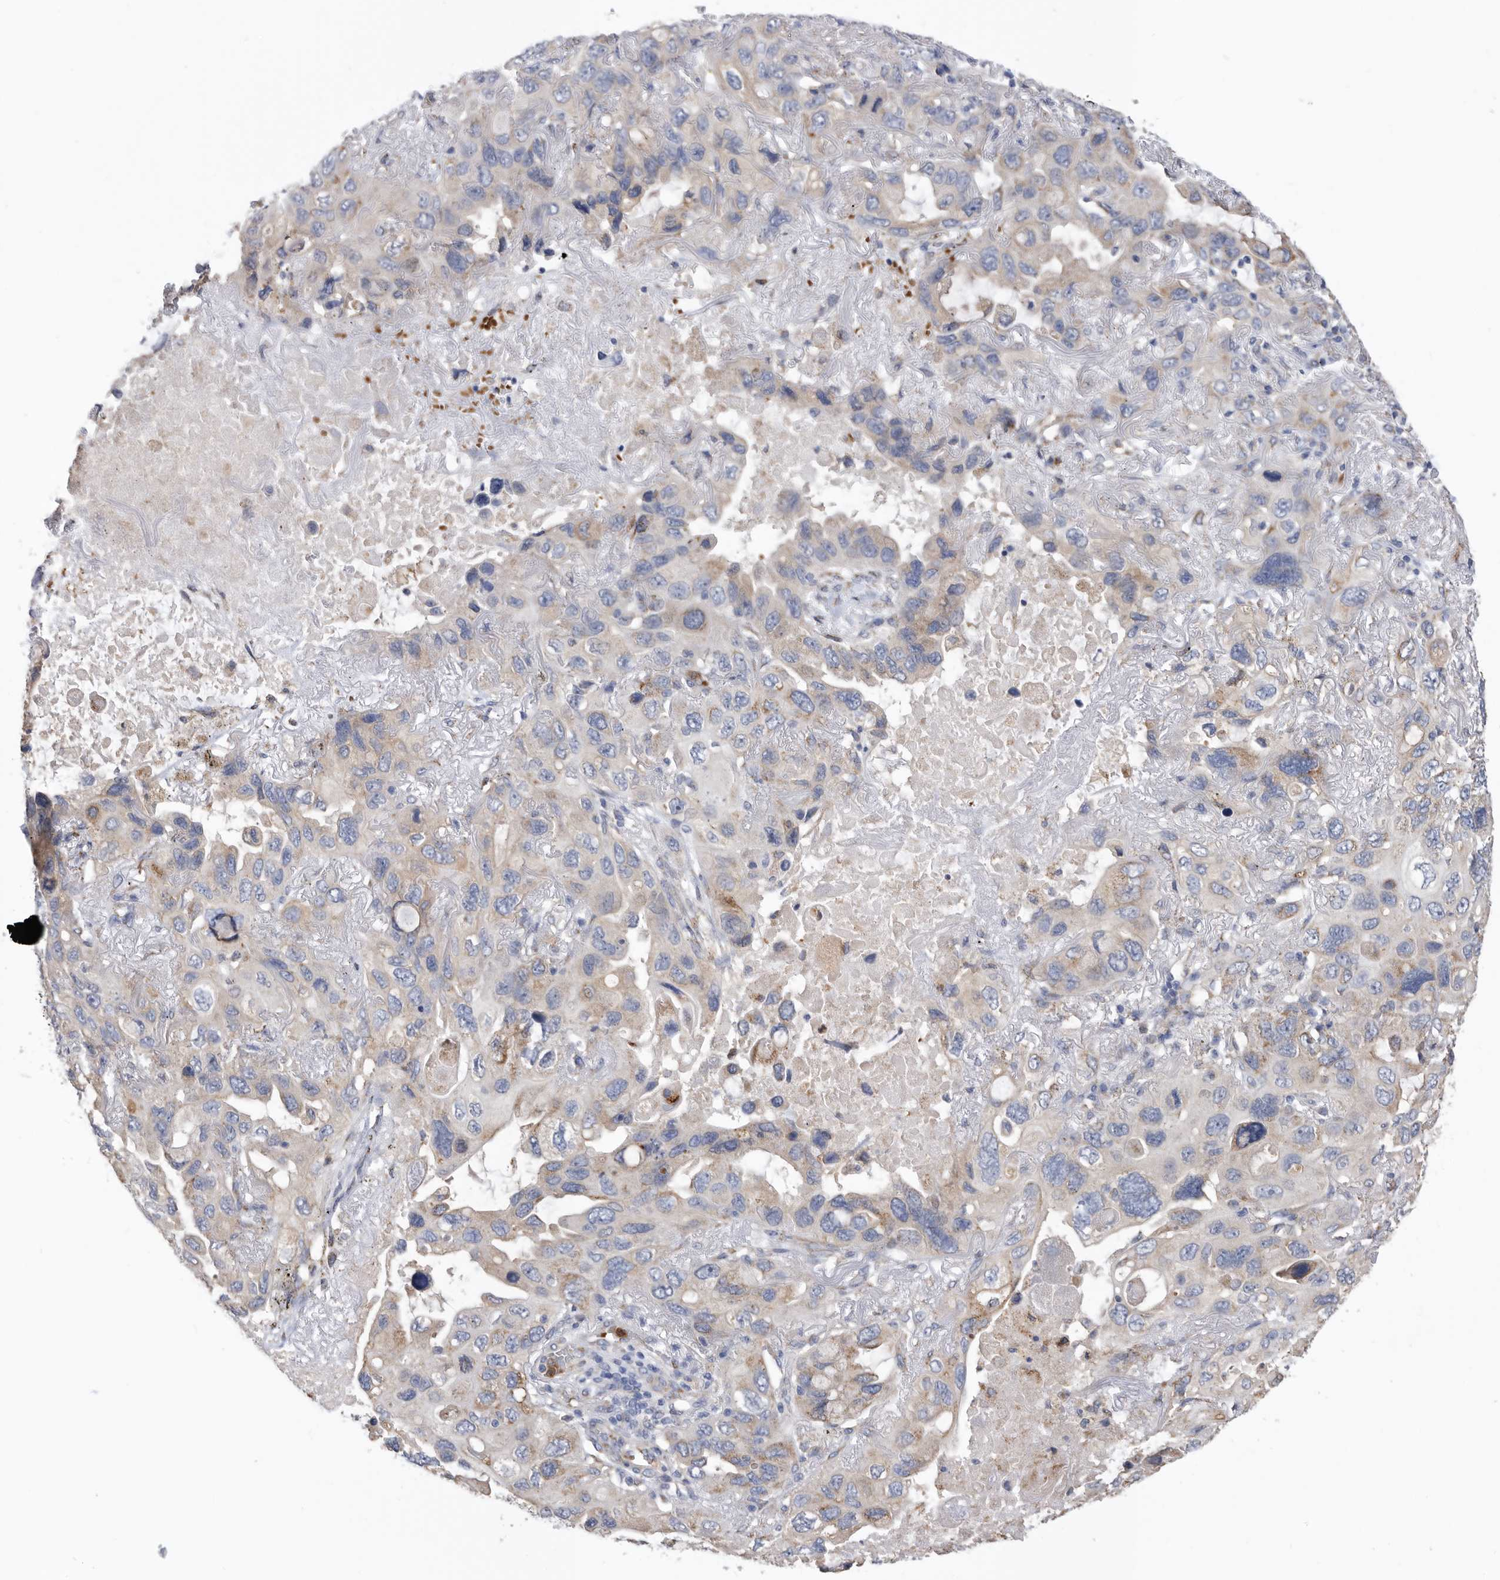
{"staining": {"intensity": "weak", "quantity": "25%-75%", "location": "cytoplasmic/membranous"}, "tissue": "lung cancer", "cell_type": "Tumor cells", "image_type": "cancer", "snomed": [{"axis": "morphology", "description": "Squamous cell carcinoma, NOS"}, {"axis": "topography", "description": "Lung"}], "caption": "Protein staining of lung squamous cell carcinoma tissue exhibits weak cytoplasmic/membranous positivity in about 25%-75% of tumor cells.", "gene": "CRISPLD2", "patient": {"sex": "female", "age": 73}}